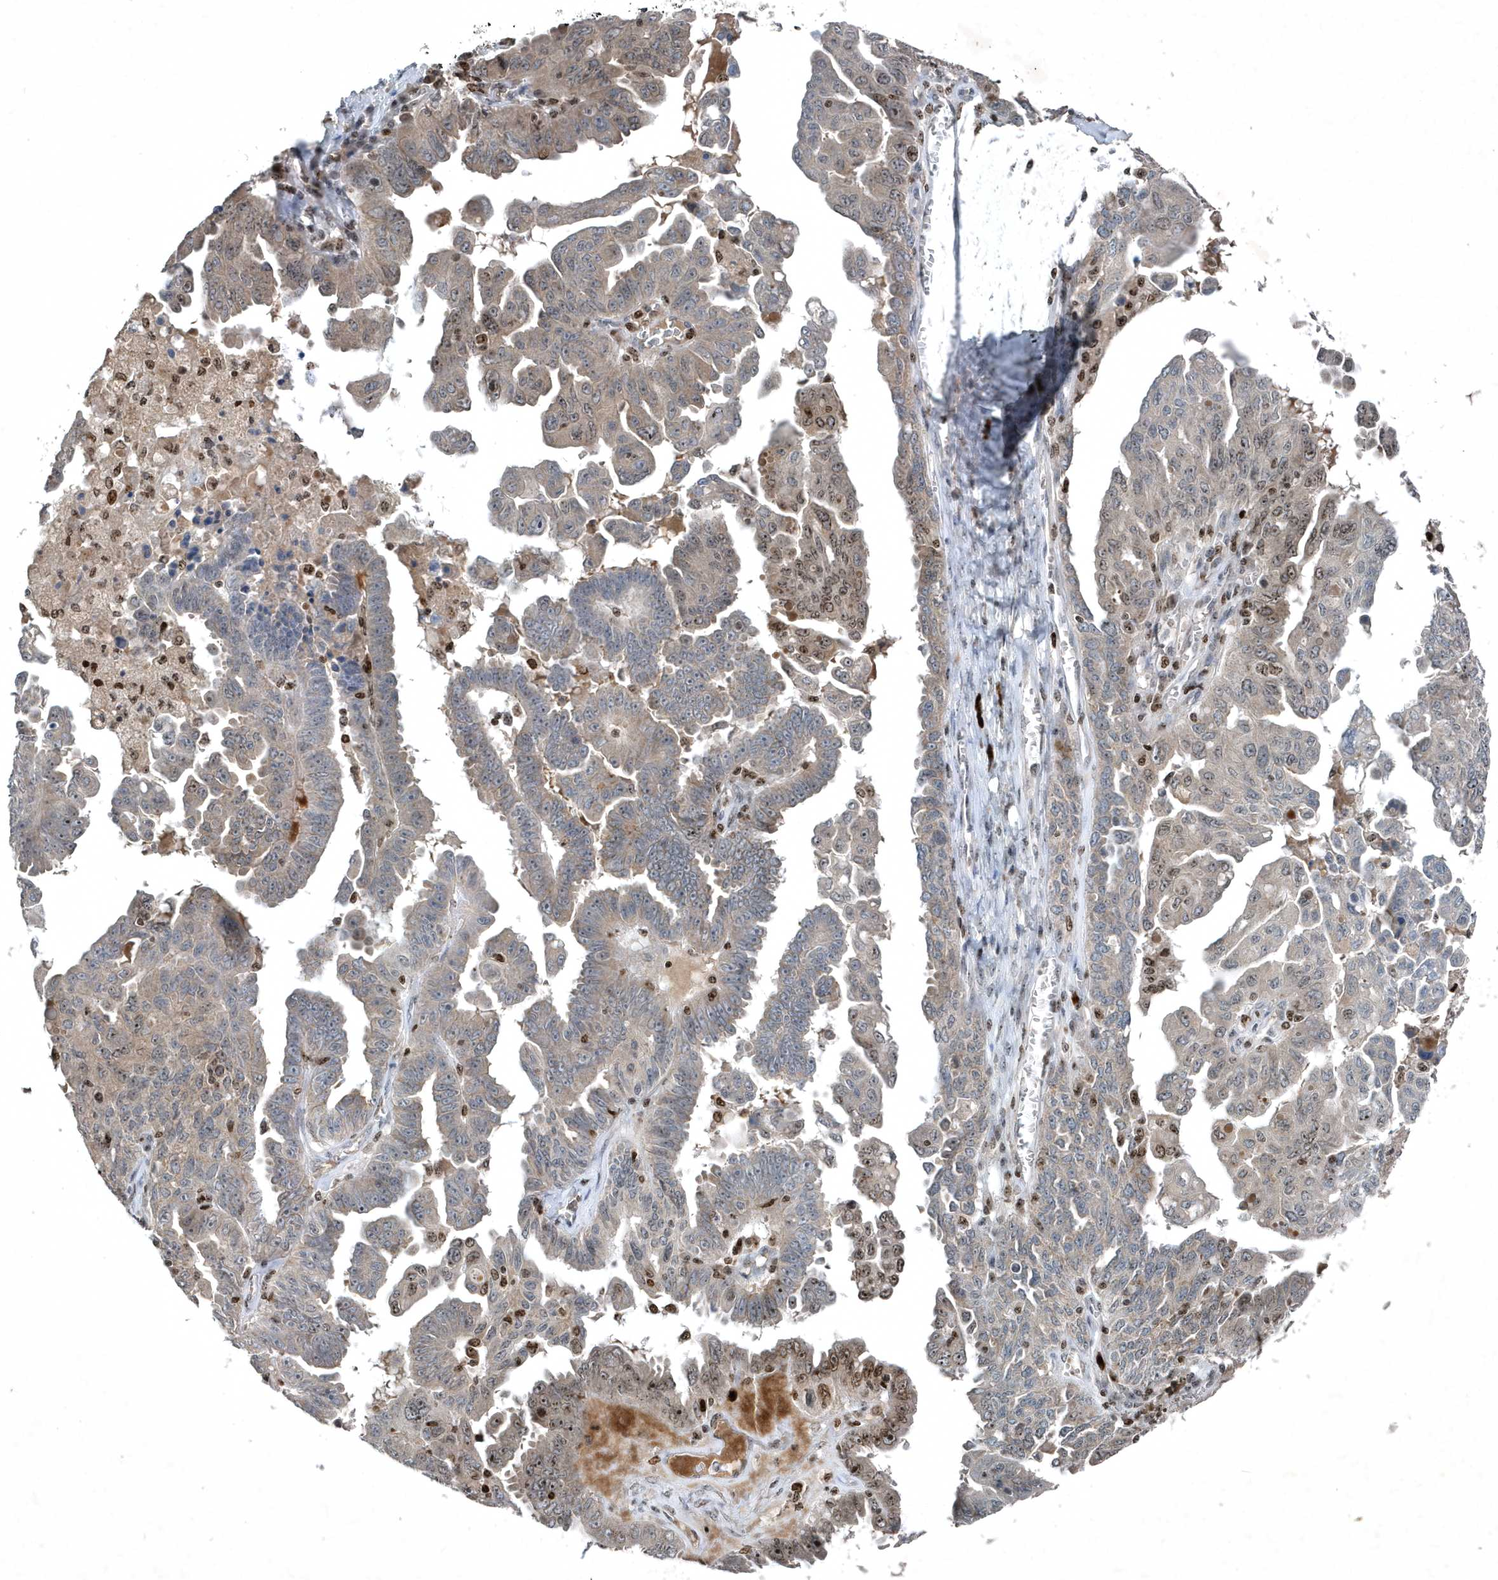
{"staining": {"intensity": "weak", "quantity": "25%-75%", "location": "cytoplasmic/membranous,nuclear"}, "tissue": "ovarian cancer", "cell_type": "Tumor cells", "image_type": "cancer", "snomed": [{"axis": "morphology", "description": "Carcinoma, endometroid"}, {"axis": "topography", "description": "Ovary"}], "caption": "A brown stain highlights weak cytoplasmic/membranous and nuclear positivity of a protein in human ovarian cancer tumor cells.", "gene": "QTRT2", "patient": {"sex": "female", "age": 62}}